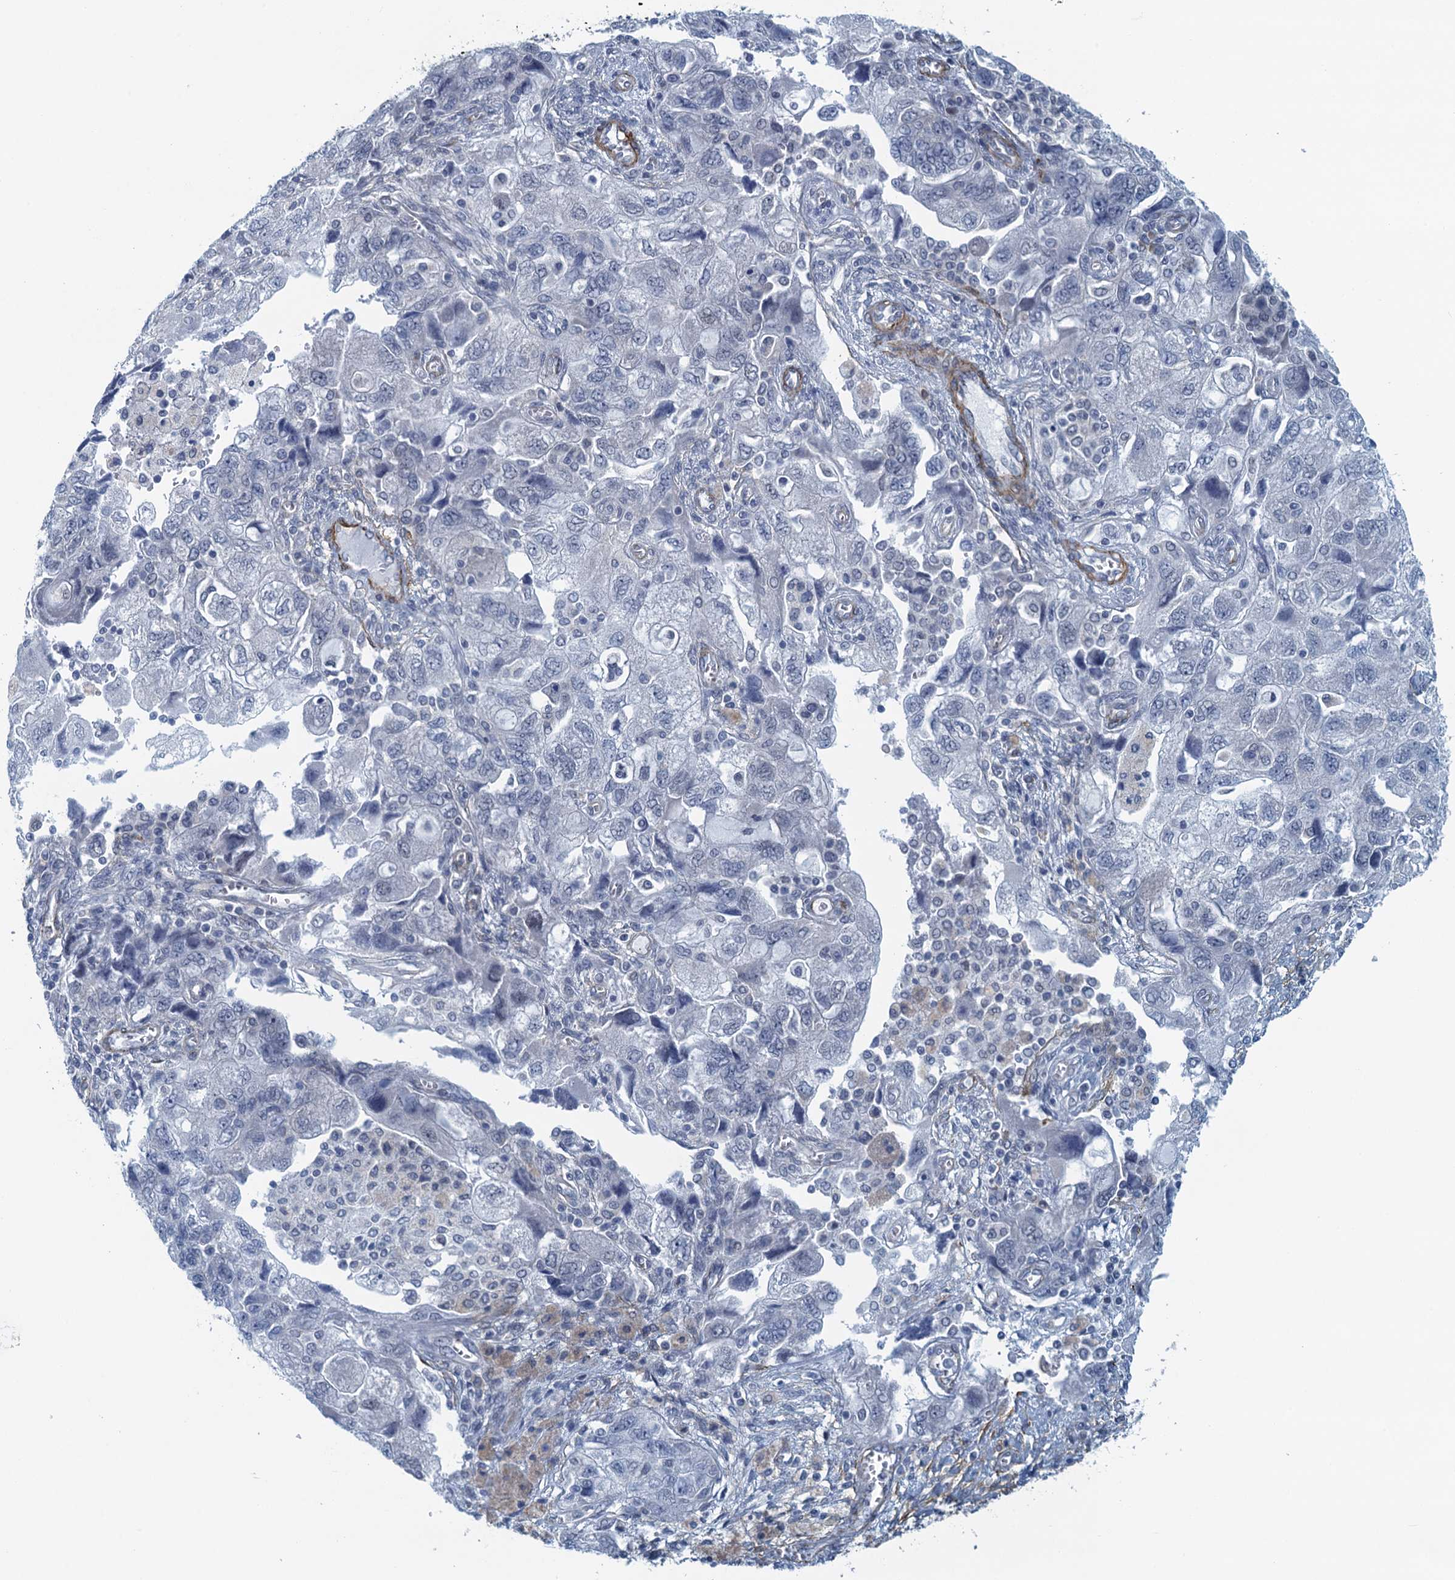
{"staining": {"intensity": "negative", "quantity": "none", "location": "none"}, "tissue": "ovarian cancer", "cell_type": "Tumor cells", "image_type": "cancer", "snomed": [{"axis": "morphology", "description": "Carcinoma, NOS"}, {"axis": "morphology", "description": "Cystadenocarcinoma, serous, NOS"}, {"axis": "topography", "description": "Ovary"}], "caption": "The photomicrograph exhibits no staining of tumor cells in ovarian cancer. Nuclei are stained in blue.", "gene": "ALG2", "patient": {"sex": "female", "age": 69}}